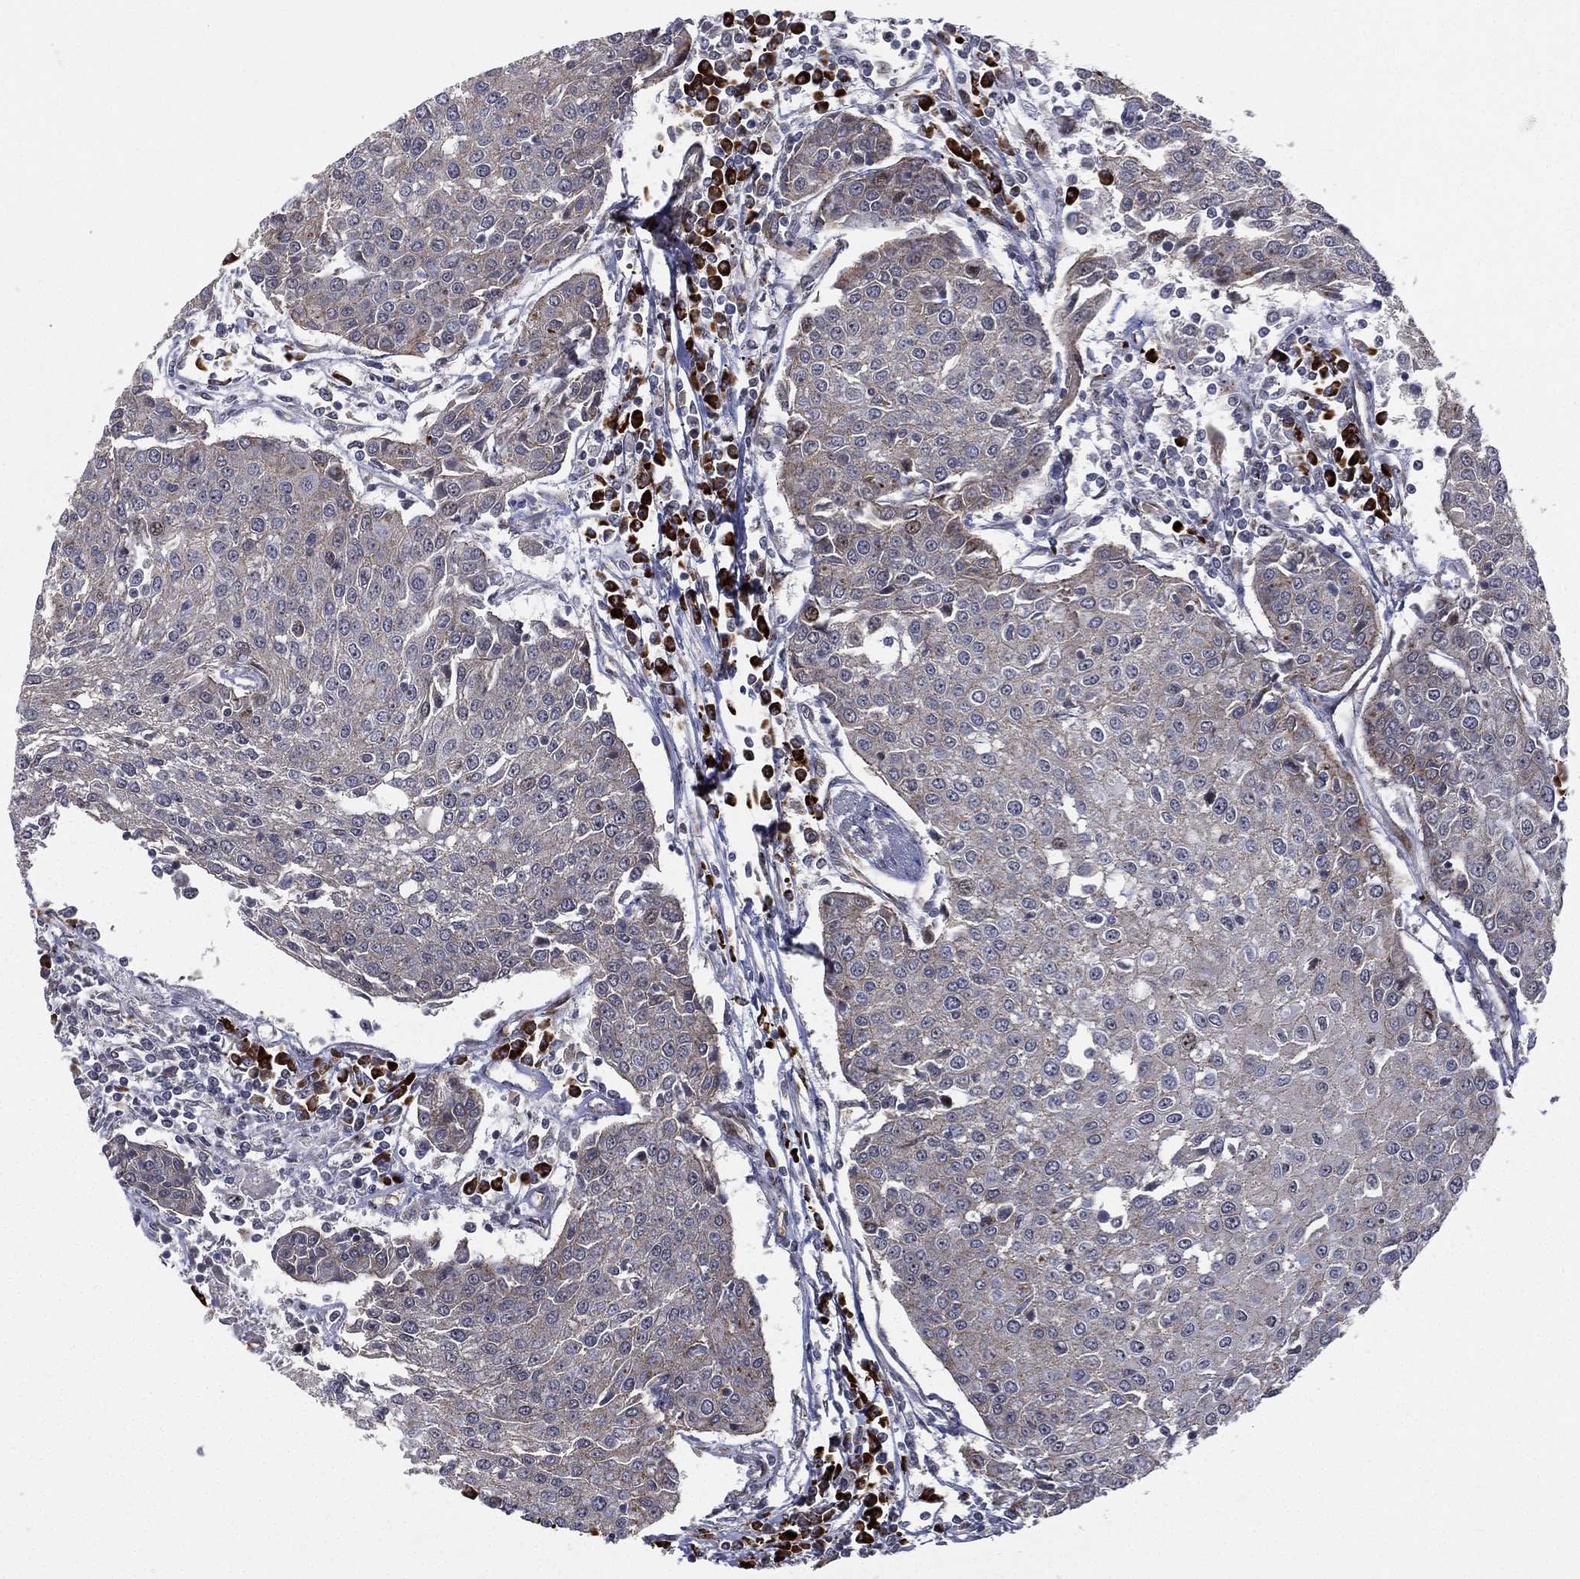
{"staining": {"intensity": "negative", "quantity": "none", "location": "none"}, "tissue": "urothelial cancer", "cell_type": "Tumor cells", "image_type": "cancer", "snomed": [{"axis": "morphology", "description": "Urothelial carcinoma, High grade"}, {"axis": "topography", "description": "Urinary bladder"}], "caption": "Immunohistochemical staining of human high-grade urothelial carcinoma displays no significant expression in tumor cells.", "gene": "VHL", "patient": {"sex": "female", "age": 85}}